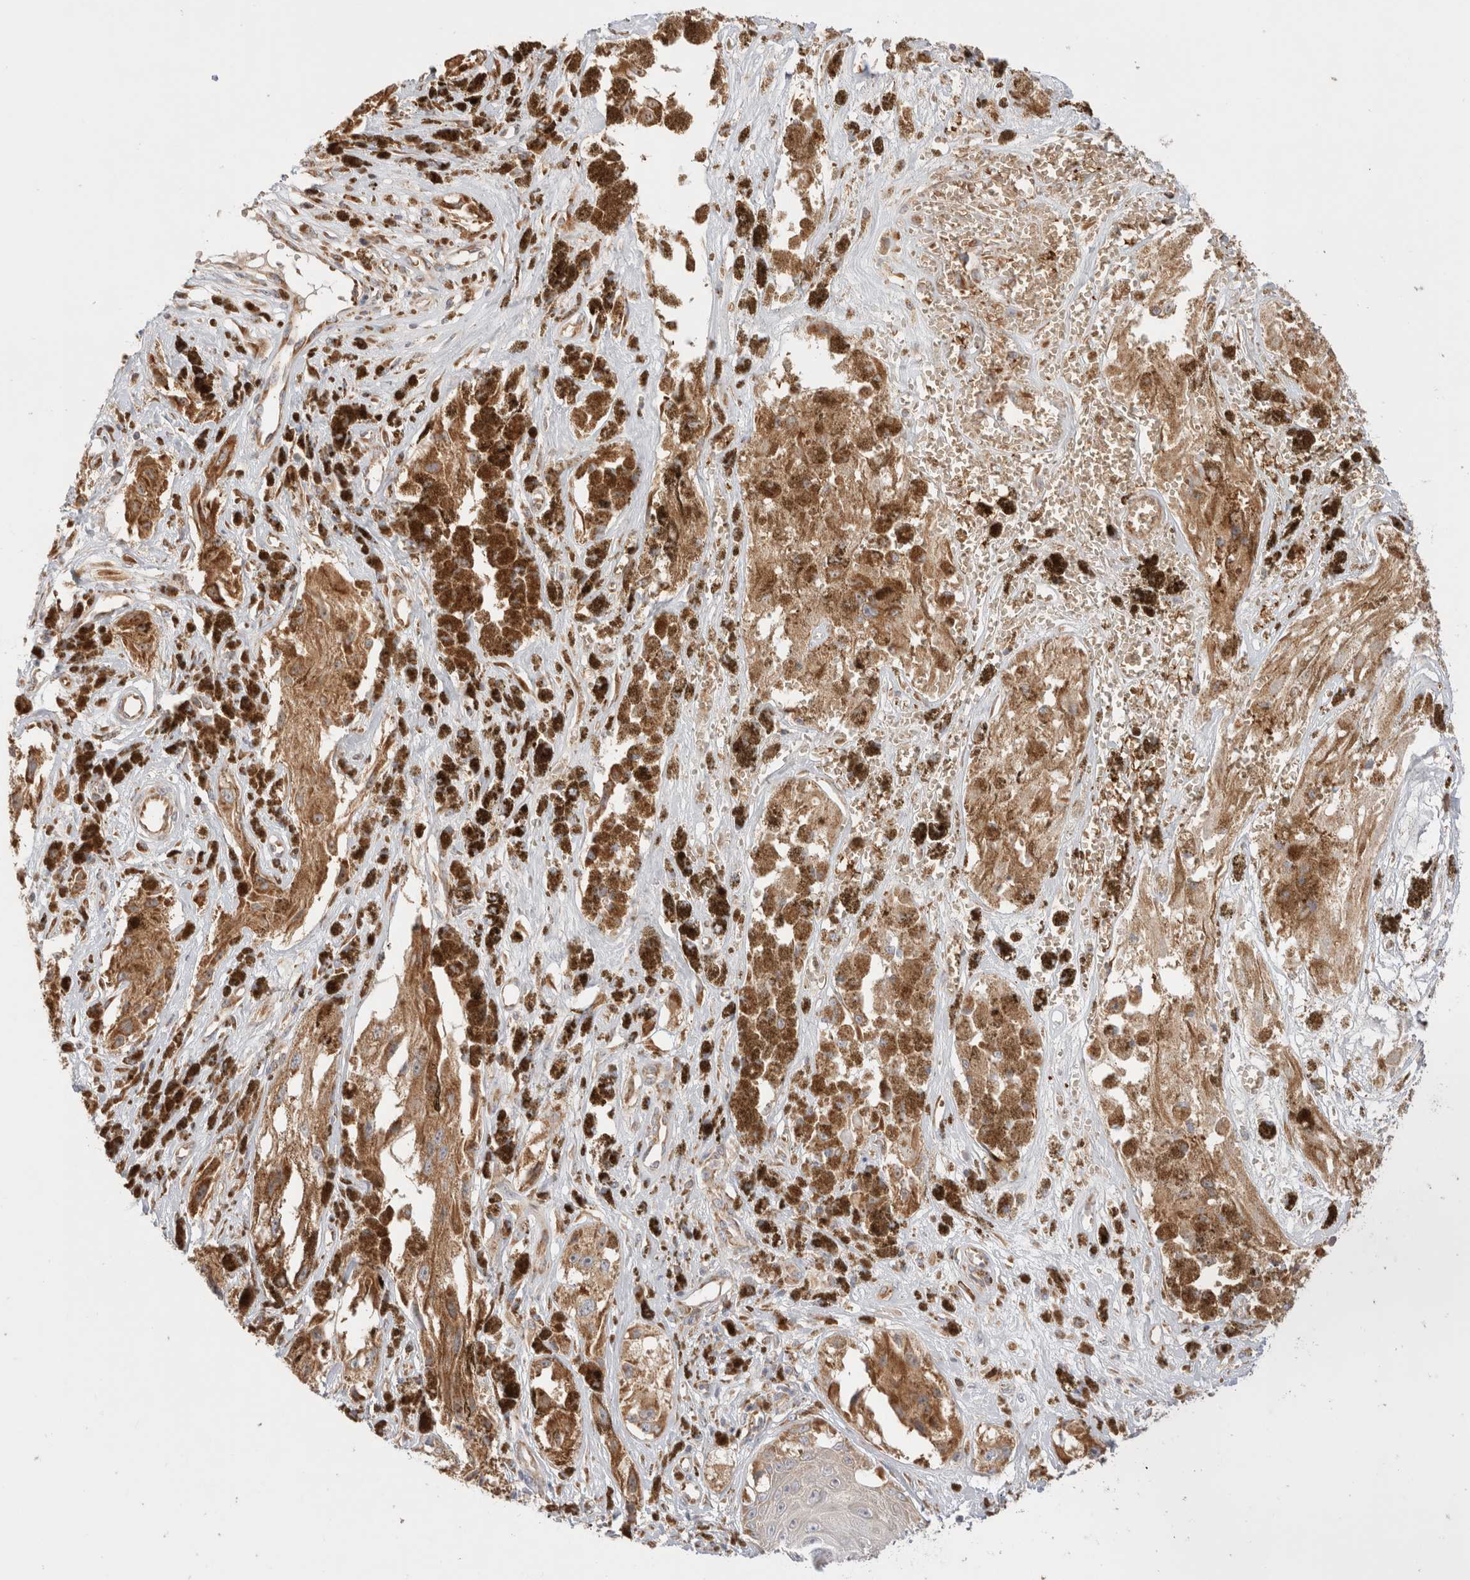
{"staining": {"intensity": "moderate", "quantity": ">75%", "location": "cytoplasmic/membranous"}, "tissue": "melanoma", "cell_type": "Tumor cells", "image_type": "cancer", "snomed": [{"axis": "morphology", "description": "Malignant melanoma, NOS"}, {"axis": "topography", "description": "Skin"}], "caption": "Brown immunohistochemical staining in human melanoma demonstrates moderate cytoplasmic/membranous positivity in about >75% of tumor cells.", "gene": "UTS2B", "patient": {"sex": "male", "age": 88}}